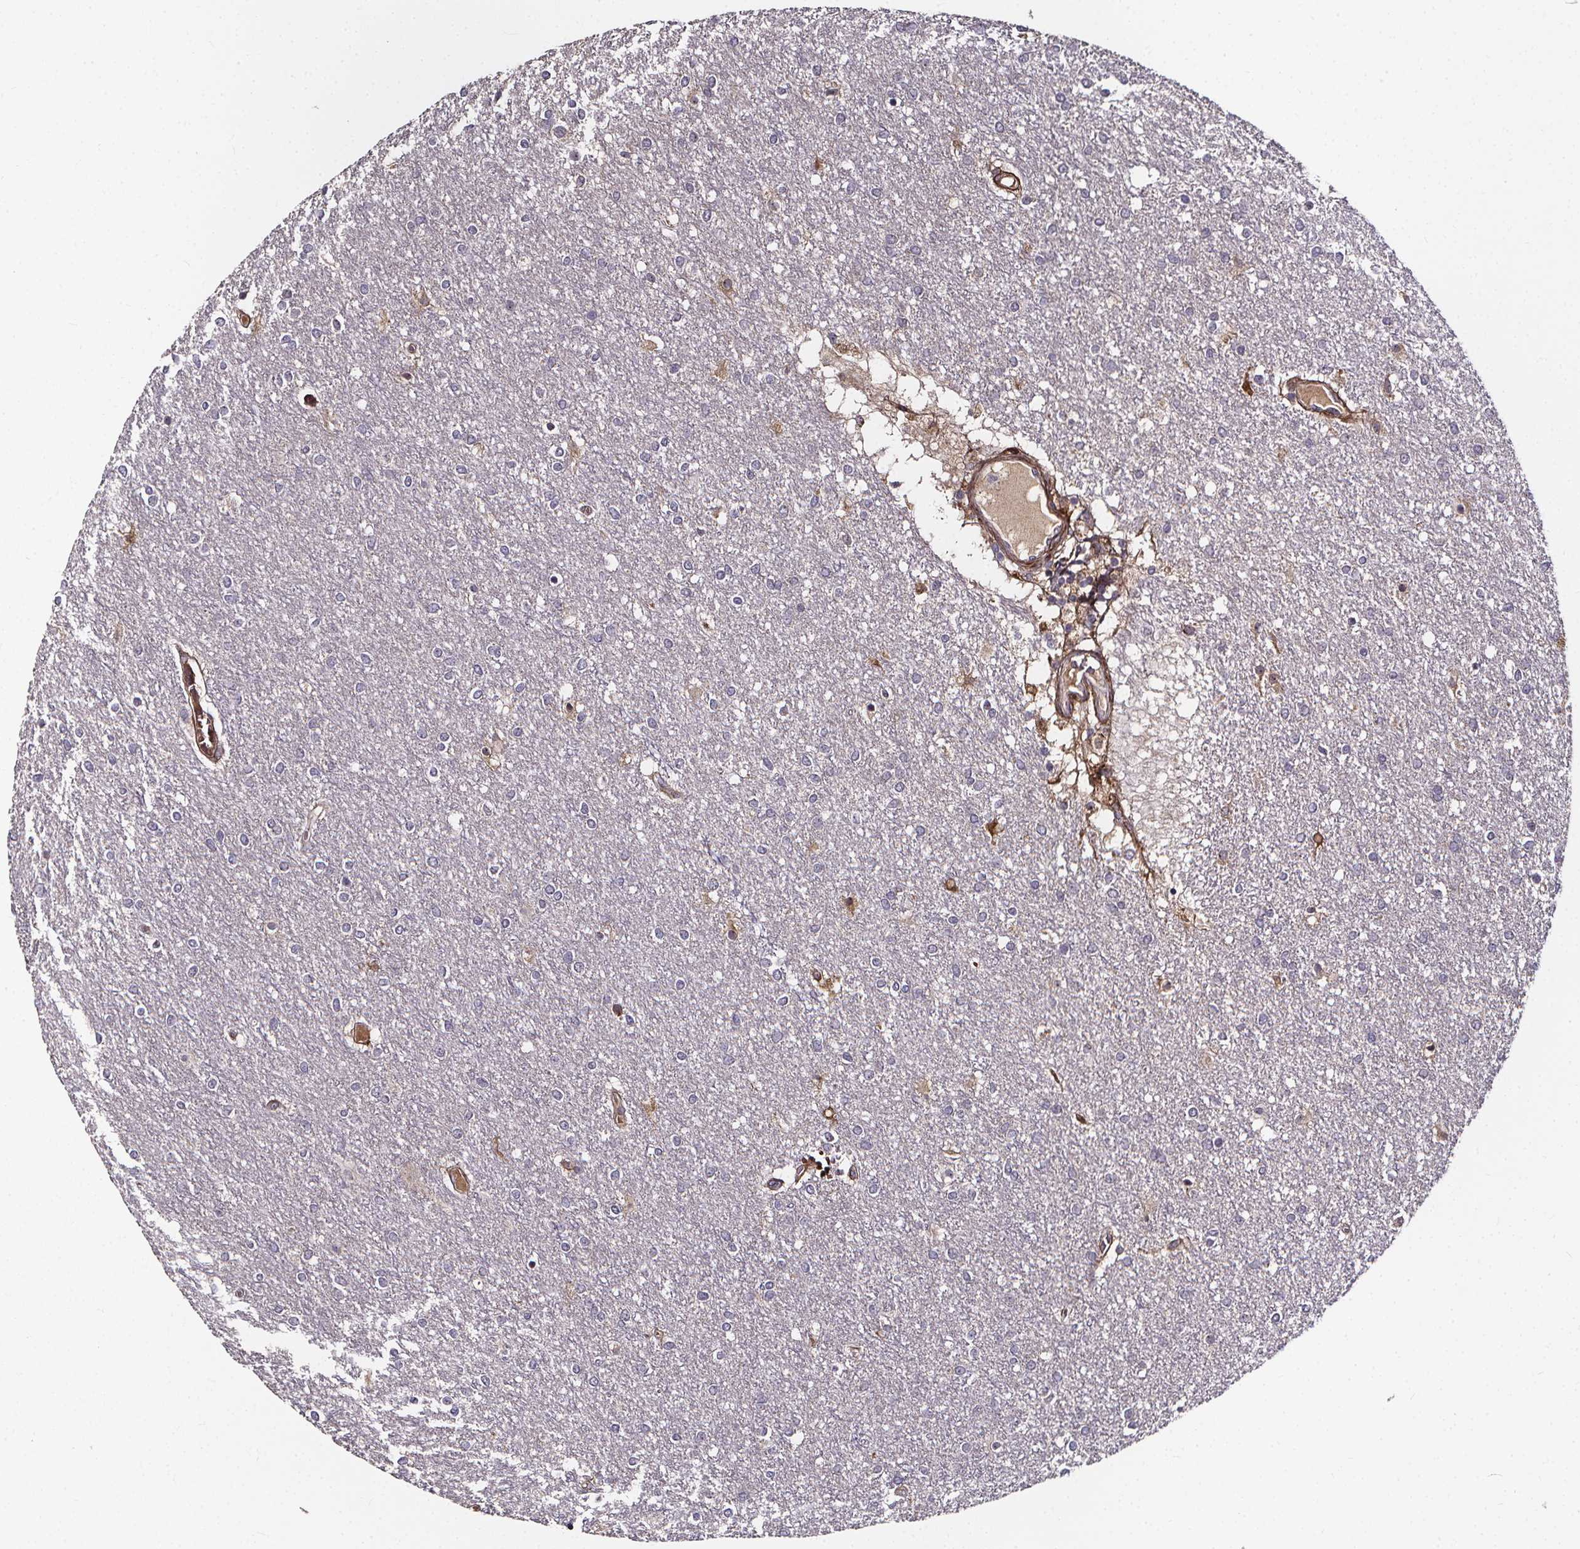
{"staining": {"intensity": "negative", "quantity": "none", "location": "none"}, "tissue": "glioma", "cell_type": "Tumor cells", "image_type": "cancer", "snomed": [{"axis": "morphology", "description": "Glioma, malignant, High grade"}, {"axis": "topography", "description": "Brain"}], "caption": "High power microscopy micrograph of an immunohistochemistry (IHC) image of glioma, revealing no significant positivity in tumor cells.", "gene": "AEBP1", "patient": {"sex": "female", "age": 61}}